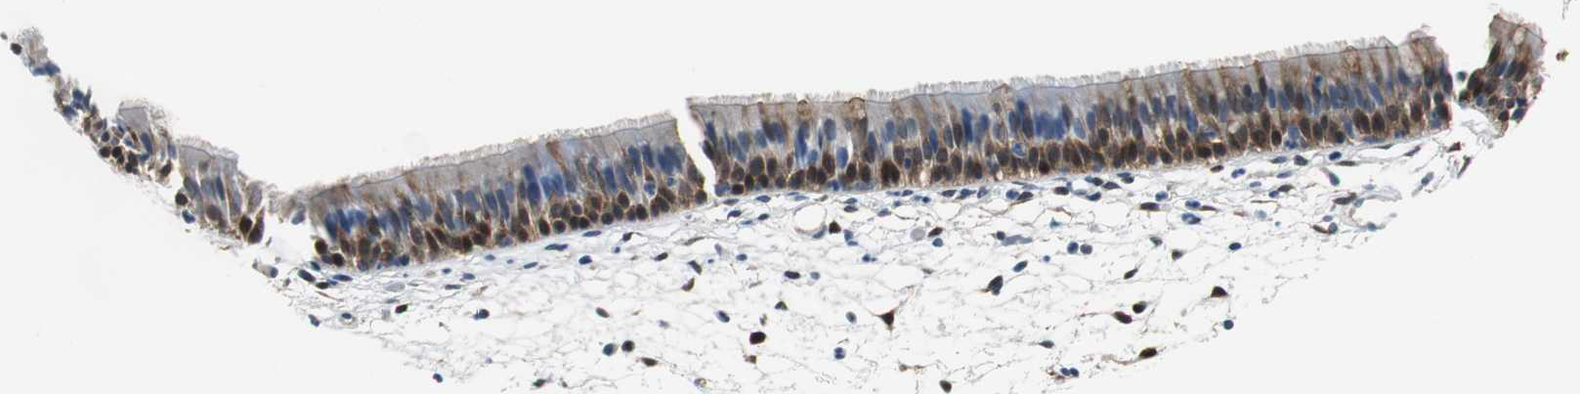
{"staining": {"intensity": "strong", "quantity": "25%-75%", "location": "cytoplasmic/membranous,nuclear"}, "tissue": "nasopharynx", "cell_type": "Respiratory epithelial cells", "image_type": "normal", "snomed": [{"axis": "morphology", "description": "Normal tissue, NOS"}, {"axis": "topography", "description": "Nasopharynx"}], "caption": "Brown immunohistochemical staining in normal nasopharynx shows strong cytoplasmic/membranous,nuclear staining in about 25%-75% of respiratory epithelial cells.", "gene": "FHL2", "patient": {"sex": "female", "age": 54}}